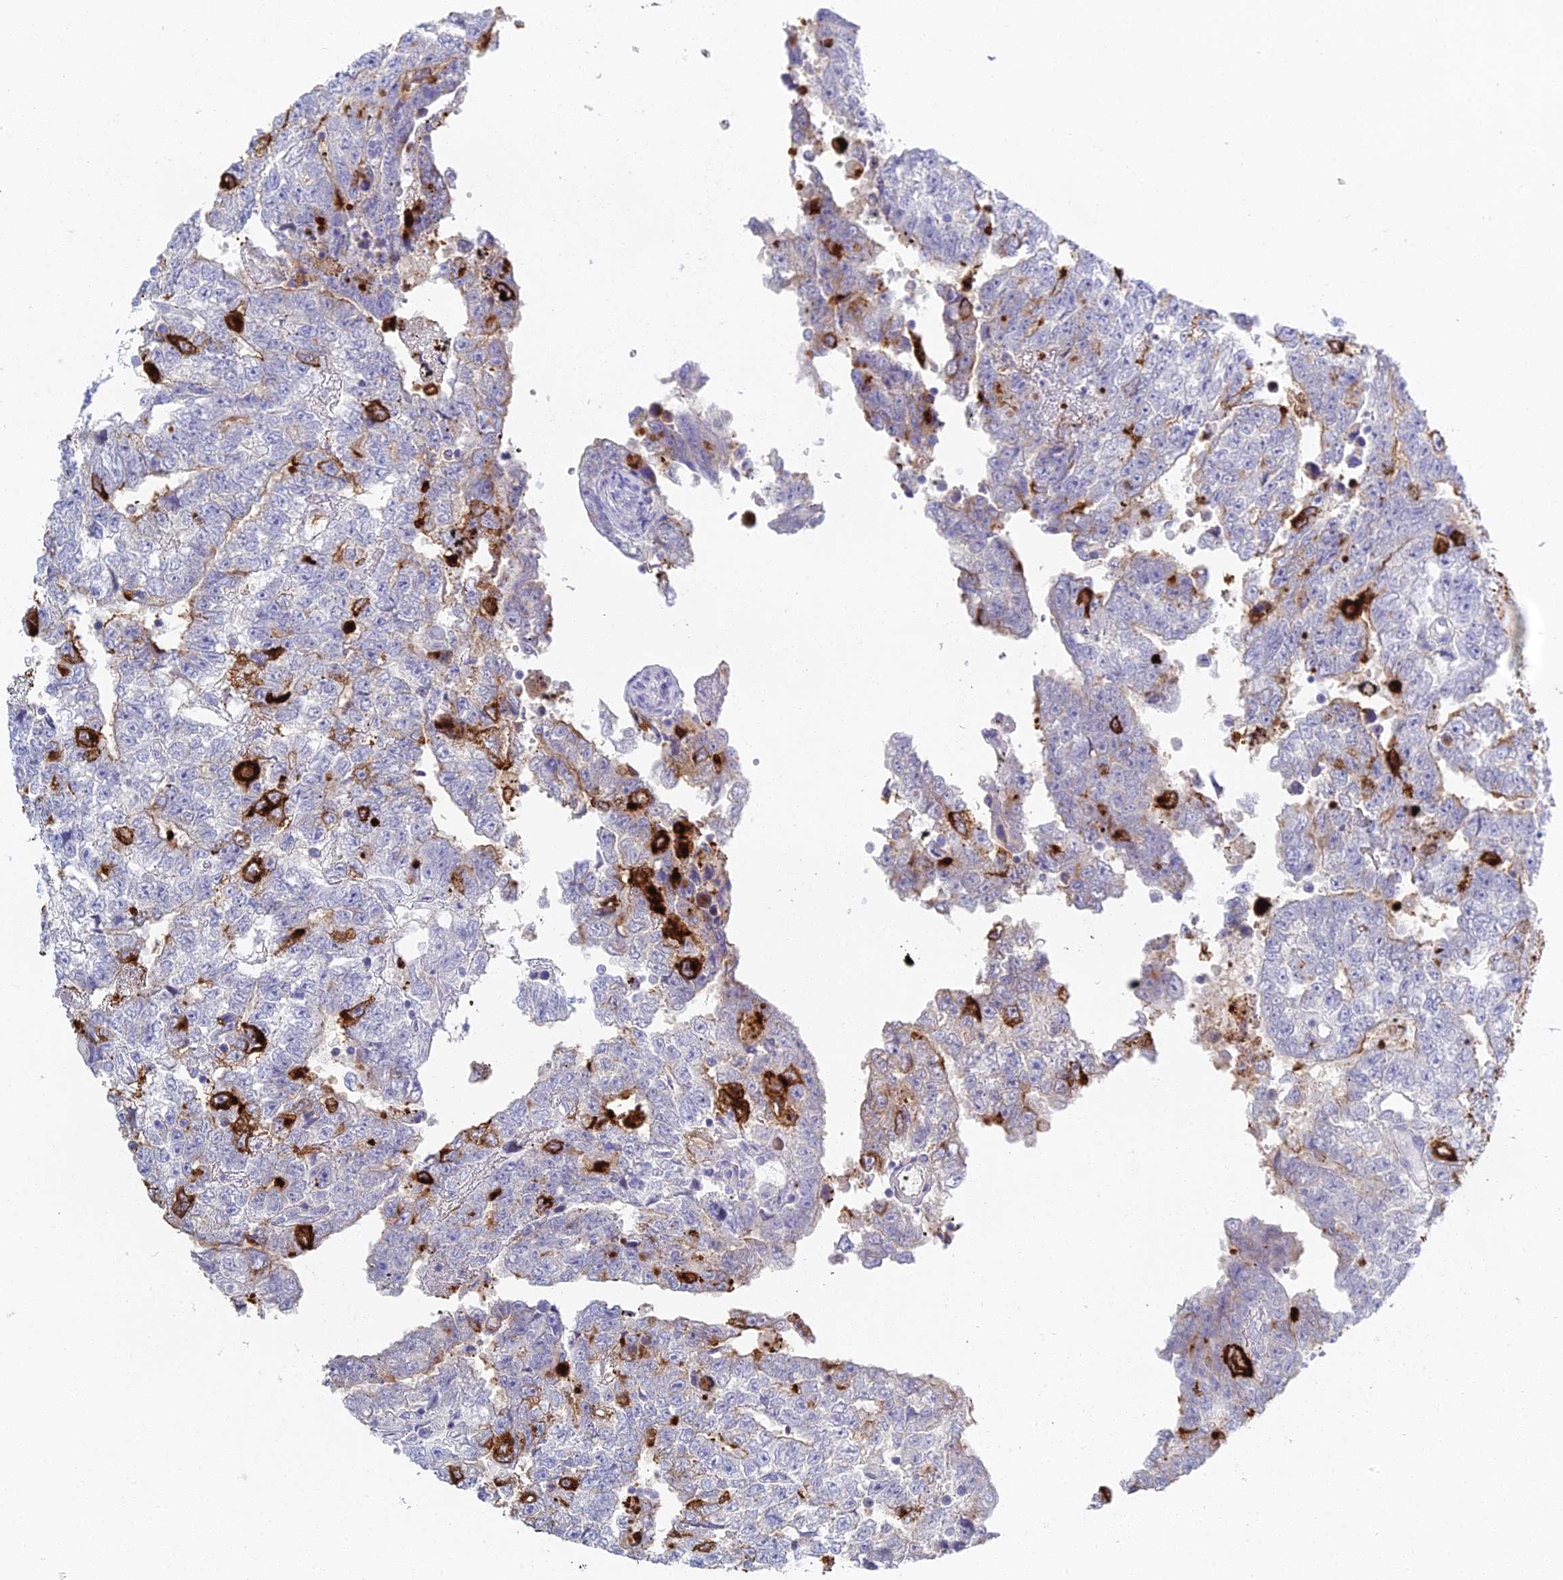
{"staining": {"intensity": "strong", "quantity": "<25%", "location": "cytoplasmic/membranous"}, "tissue": "testis cancer", "cell_type": "Tumor cells", "image_type": "cancer", "snomed": [{"axis": "morphology", "description": "Carcinoma, Embryonal, NOS"}, {"axis": "topography", "description": "Testis"}], "caption": "A photomicrograph showing strong cytoplasmic/membranous expression in approximately <25% of tumor cells in embryonal carcinoma (testis), as visualized by brown immunohistochemical staining.", "gene": "ALPP", "patient": {"sex": "male", "age": 25}}